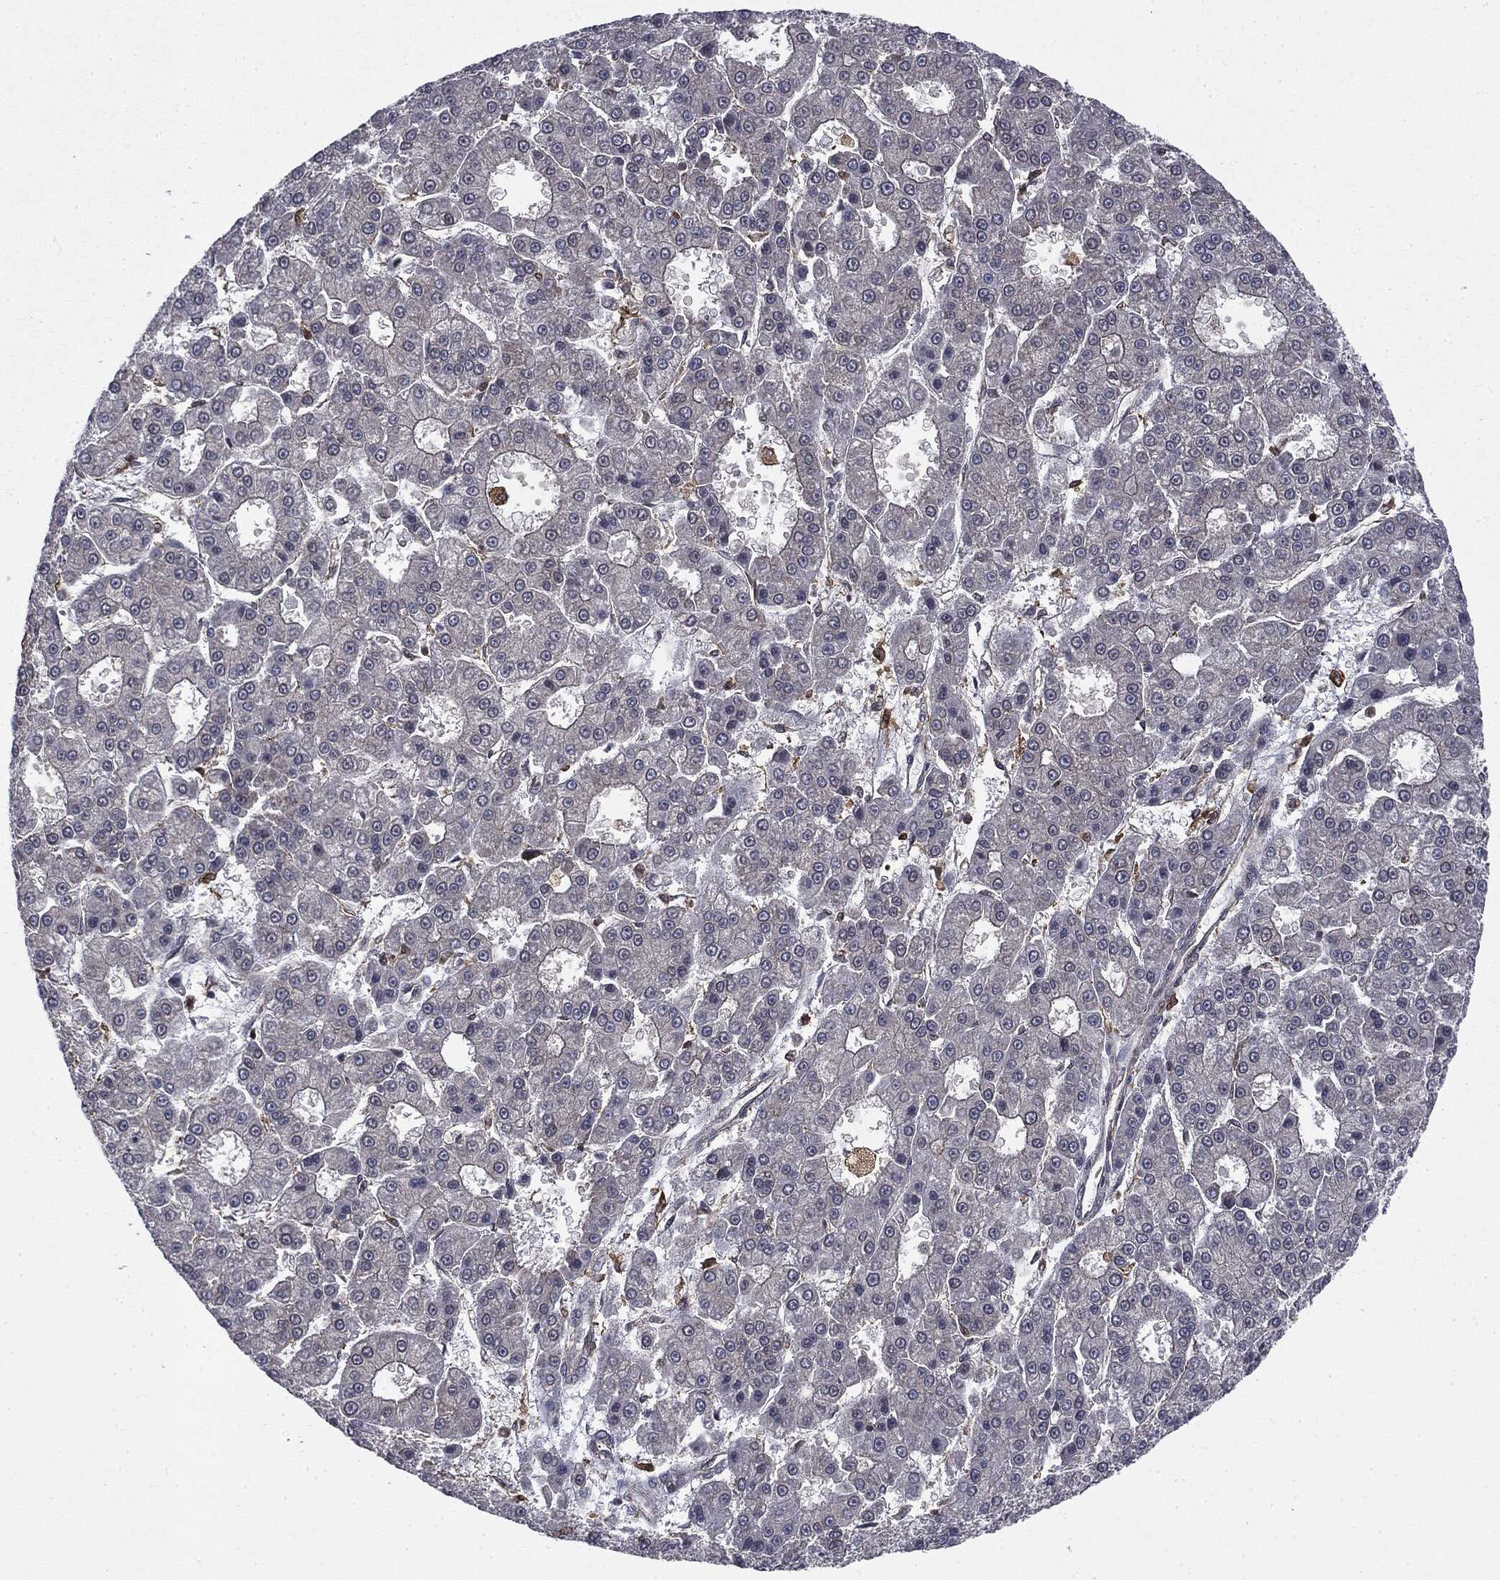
{"staining": {"intensity": "negative", "quantity": "none", "location": "none"}, "tissue": "liver cancer", "cell_type": "Tumor cells", "image_type": "cancer", "snomed": [{"axis": "morphology", "description": "Carcinoma, Hepatocellular, NOS"}, {"axis": "topography", "description": "Liver"}], "caption": "Immunohistochemistry of liver cancer exhibits no positivity in tumor cells. Nuclei are stained in blue.", "gene": "SNX5", "patient": {"sex": "male", "age": 70}}